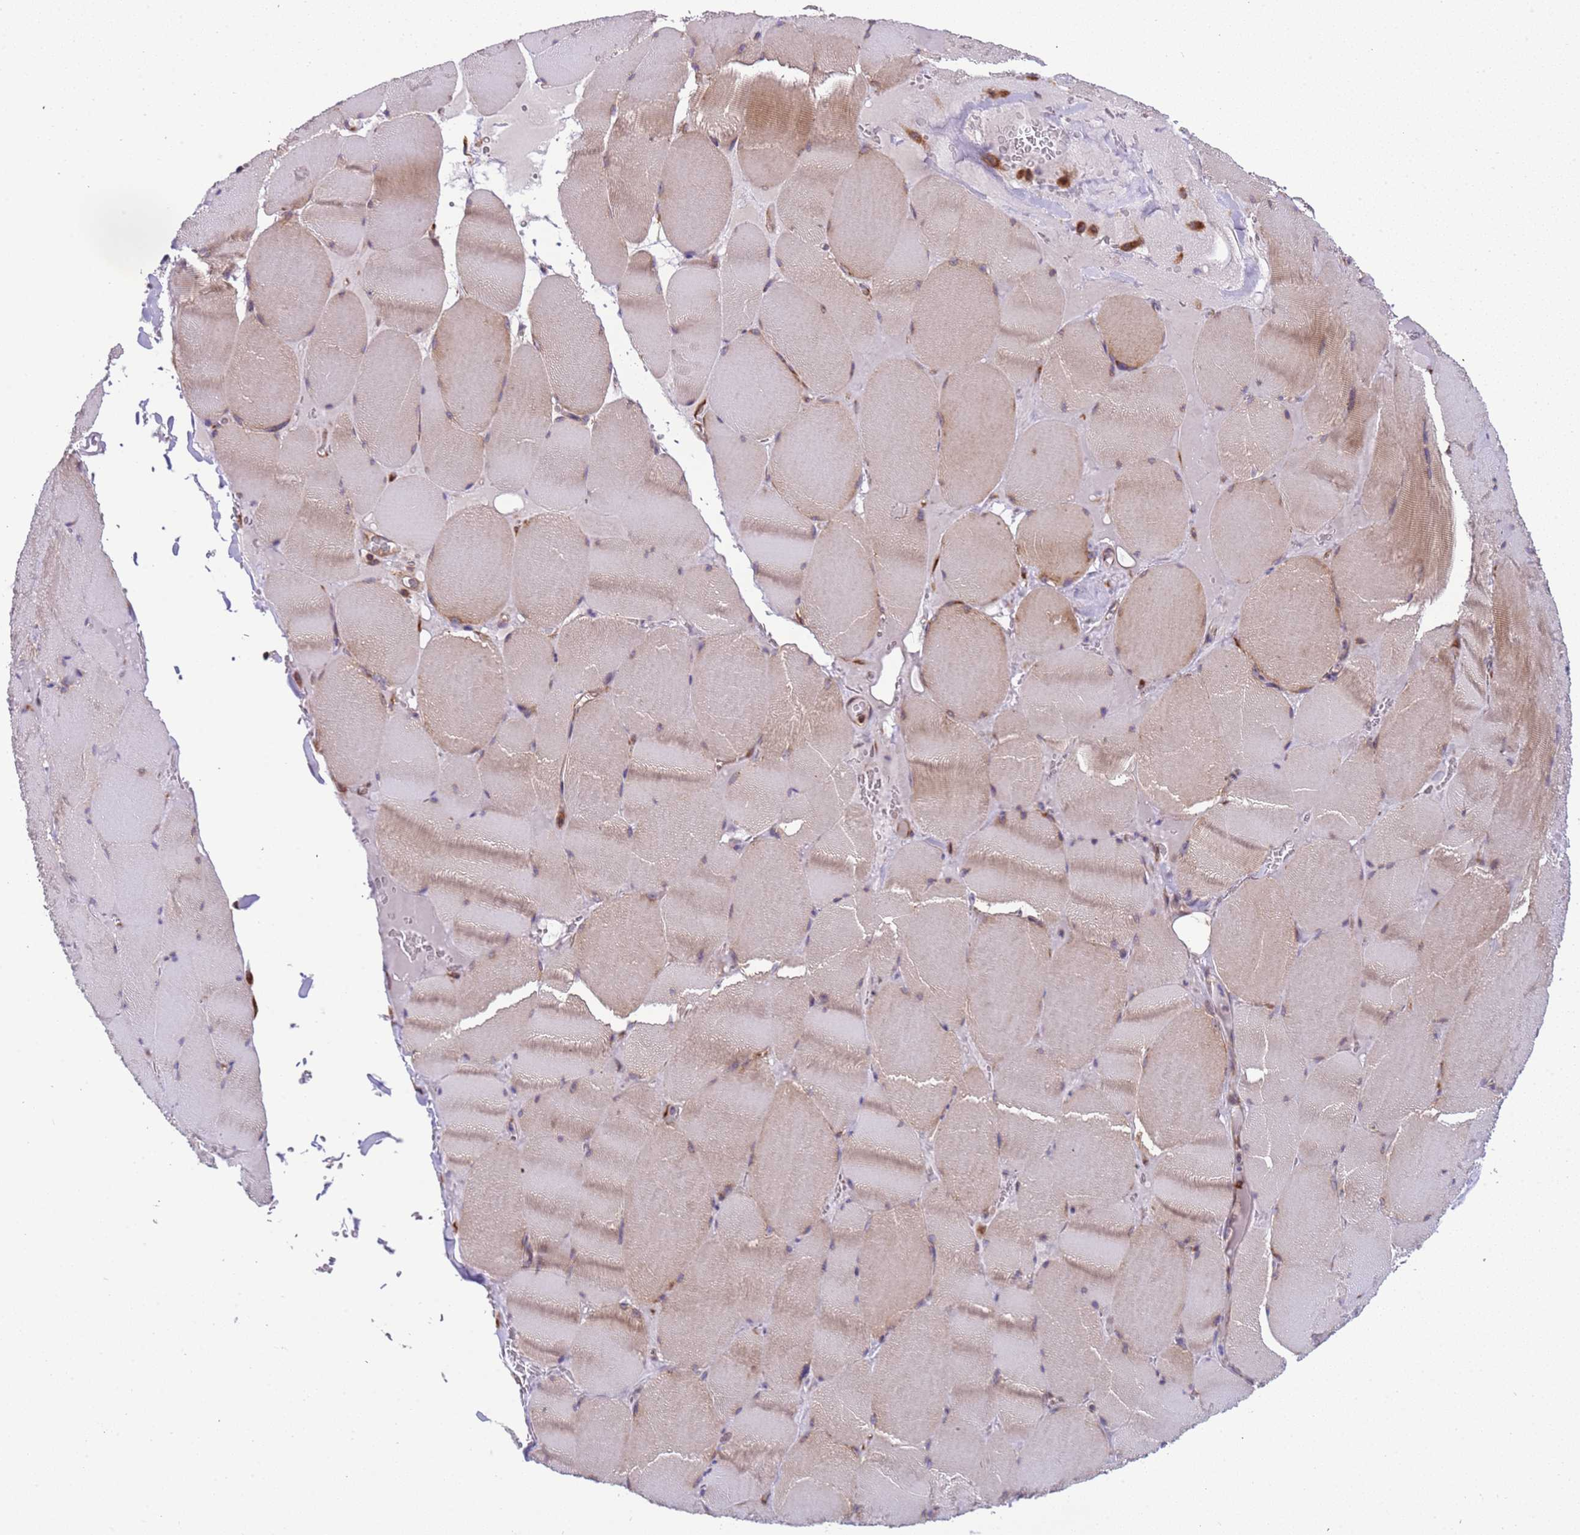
{"staining": {"intensity": "moderate", "quantity": "25%-75%", "location": "cytoplasmic/membranous"}, "tissue": "skeletal muscle", "cell_type": "Myocytes", "image_type": "normal", "snomed": [{"axis": "morphology", "description": "Normal tissue, NOS"}, {"axis": "topography", "description": "Skeletal muscle"}, {"axis": "topography", "description": "Head-Neck"}], "caption": "IHC image of unremarkable skeletal muscle: skeletal muscle stained using immunohistochemistry (IHC) displays medium levels of moderate protein expression localized specifically in the cytoplasmic/membranous of myocytes, appearing as a cytoplasmic/membranous brown color.", "gene": "RPL36", "patient": {"sex": "male", "age": 66}}